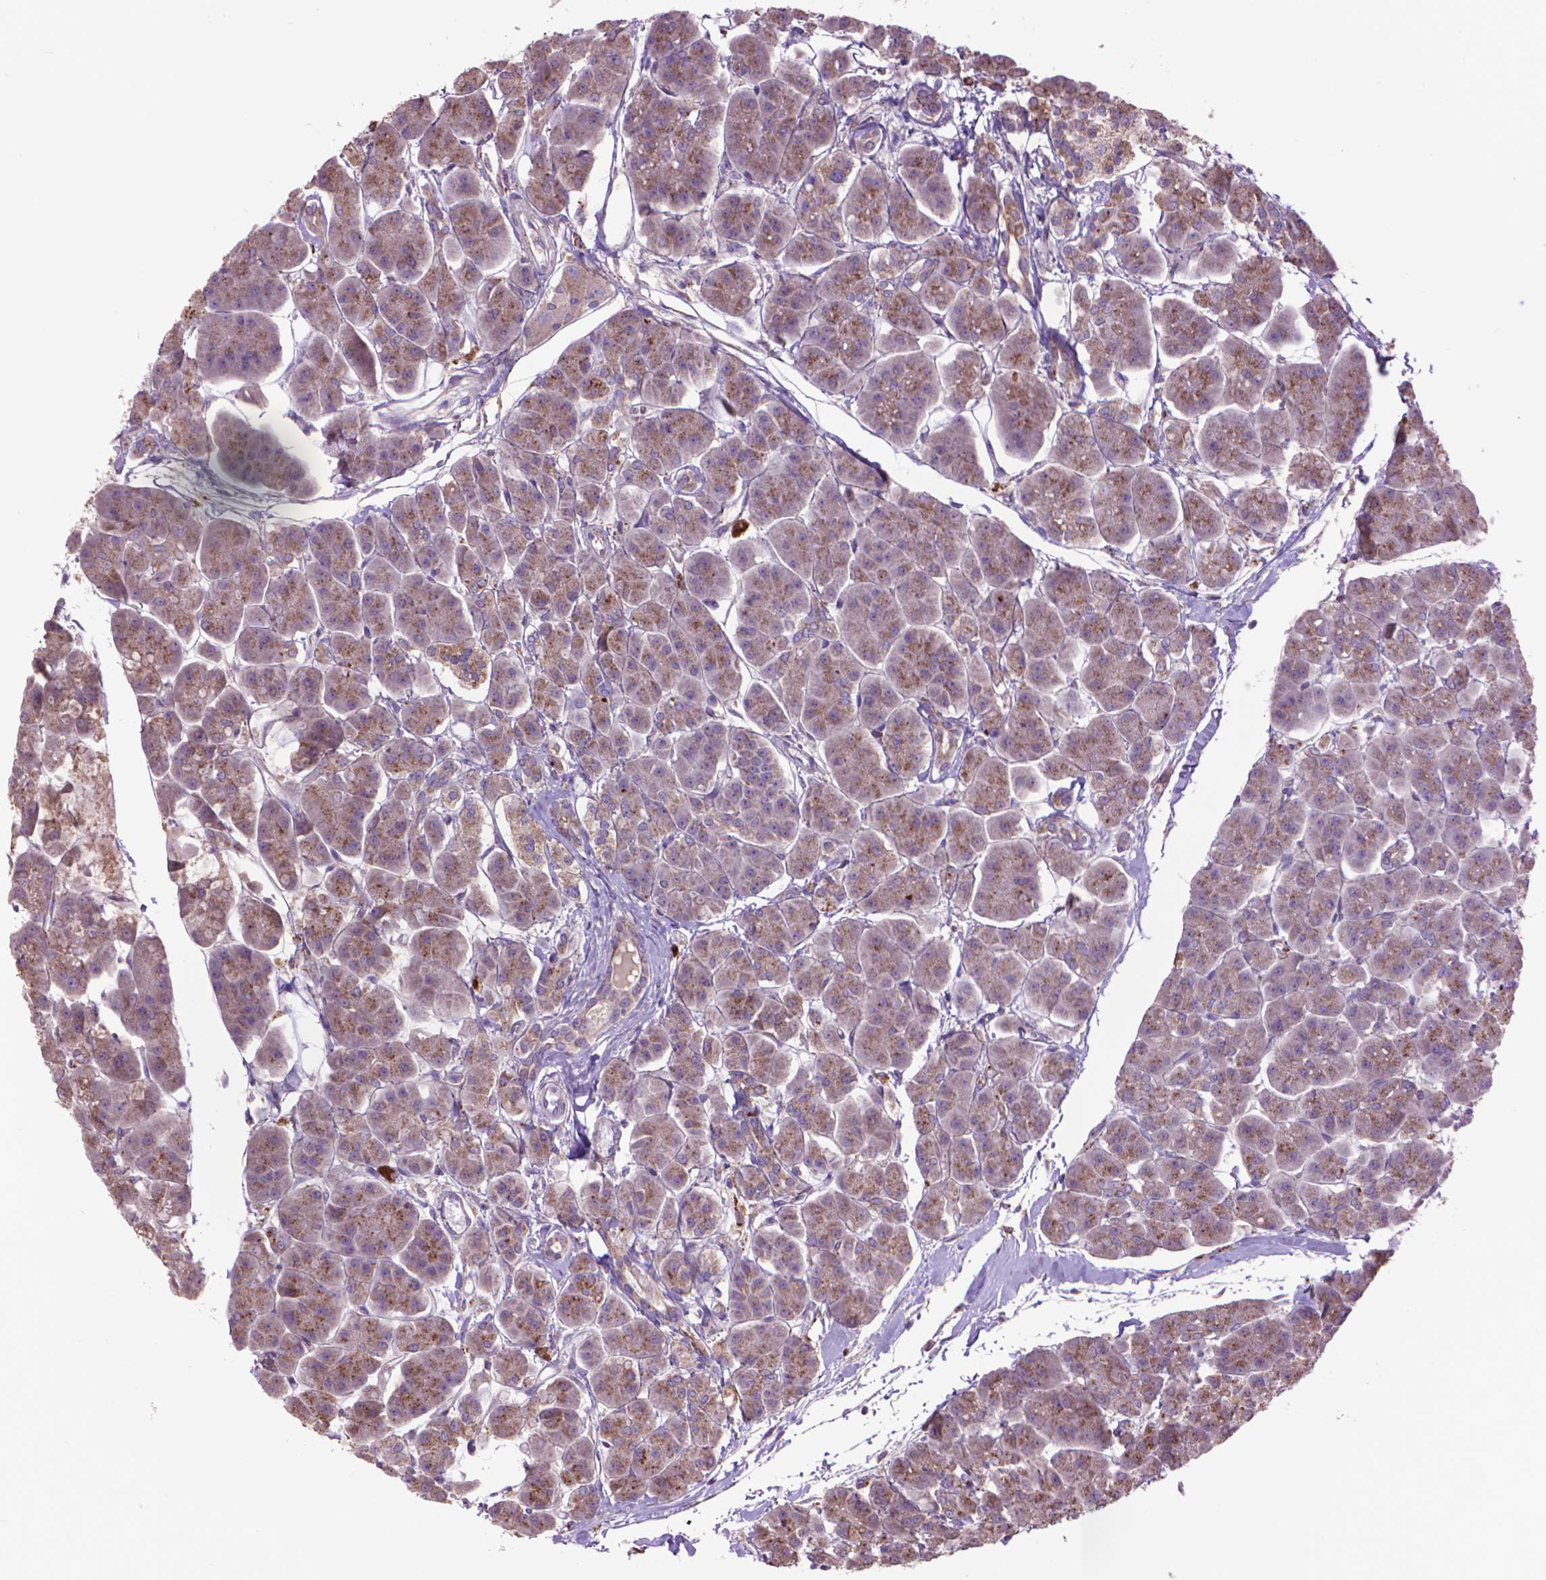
{"staining": {"intensity": "moderate", "quantity": "25%-75%", "location": "cytoplasmic/membranous"}, "tissue": "pancreas", "cell_type": "Exocrine glandular cells", "image_type": "normal", "snomed": [{"axis": "morphology", "description": "Normal tissue, NOS"}, {"axis": "topography", "description": "Adipose tissue"}, {"axis": "topography", "description": "Pancreas"}, {"axis": "topography", "description": "Peripheral nerve tissue"}], "caption": "Moderate cytoplasmic/membranous expression is present in approximately 25%-75% of exocrine glandular cells in benign pancreas. The staining is performed using DAB (3,3'-diaminobenzidine) brown chromogen to label protein expression. The nuclei are counter-stained blue using hematoxylin.", "gene": "GLB1", "patient": {"sex": "female", "age": 58}}